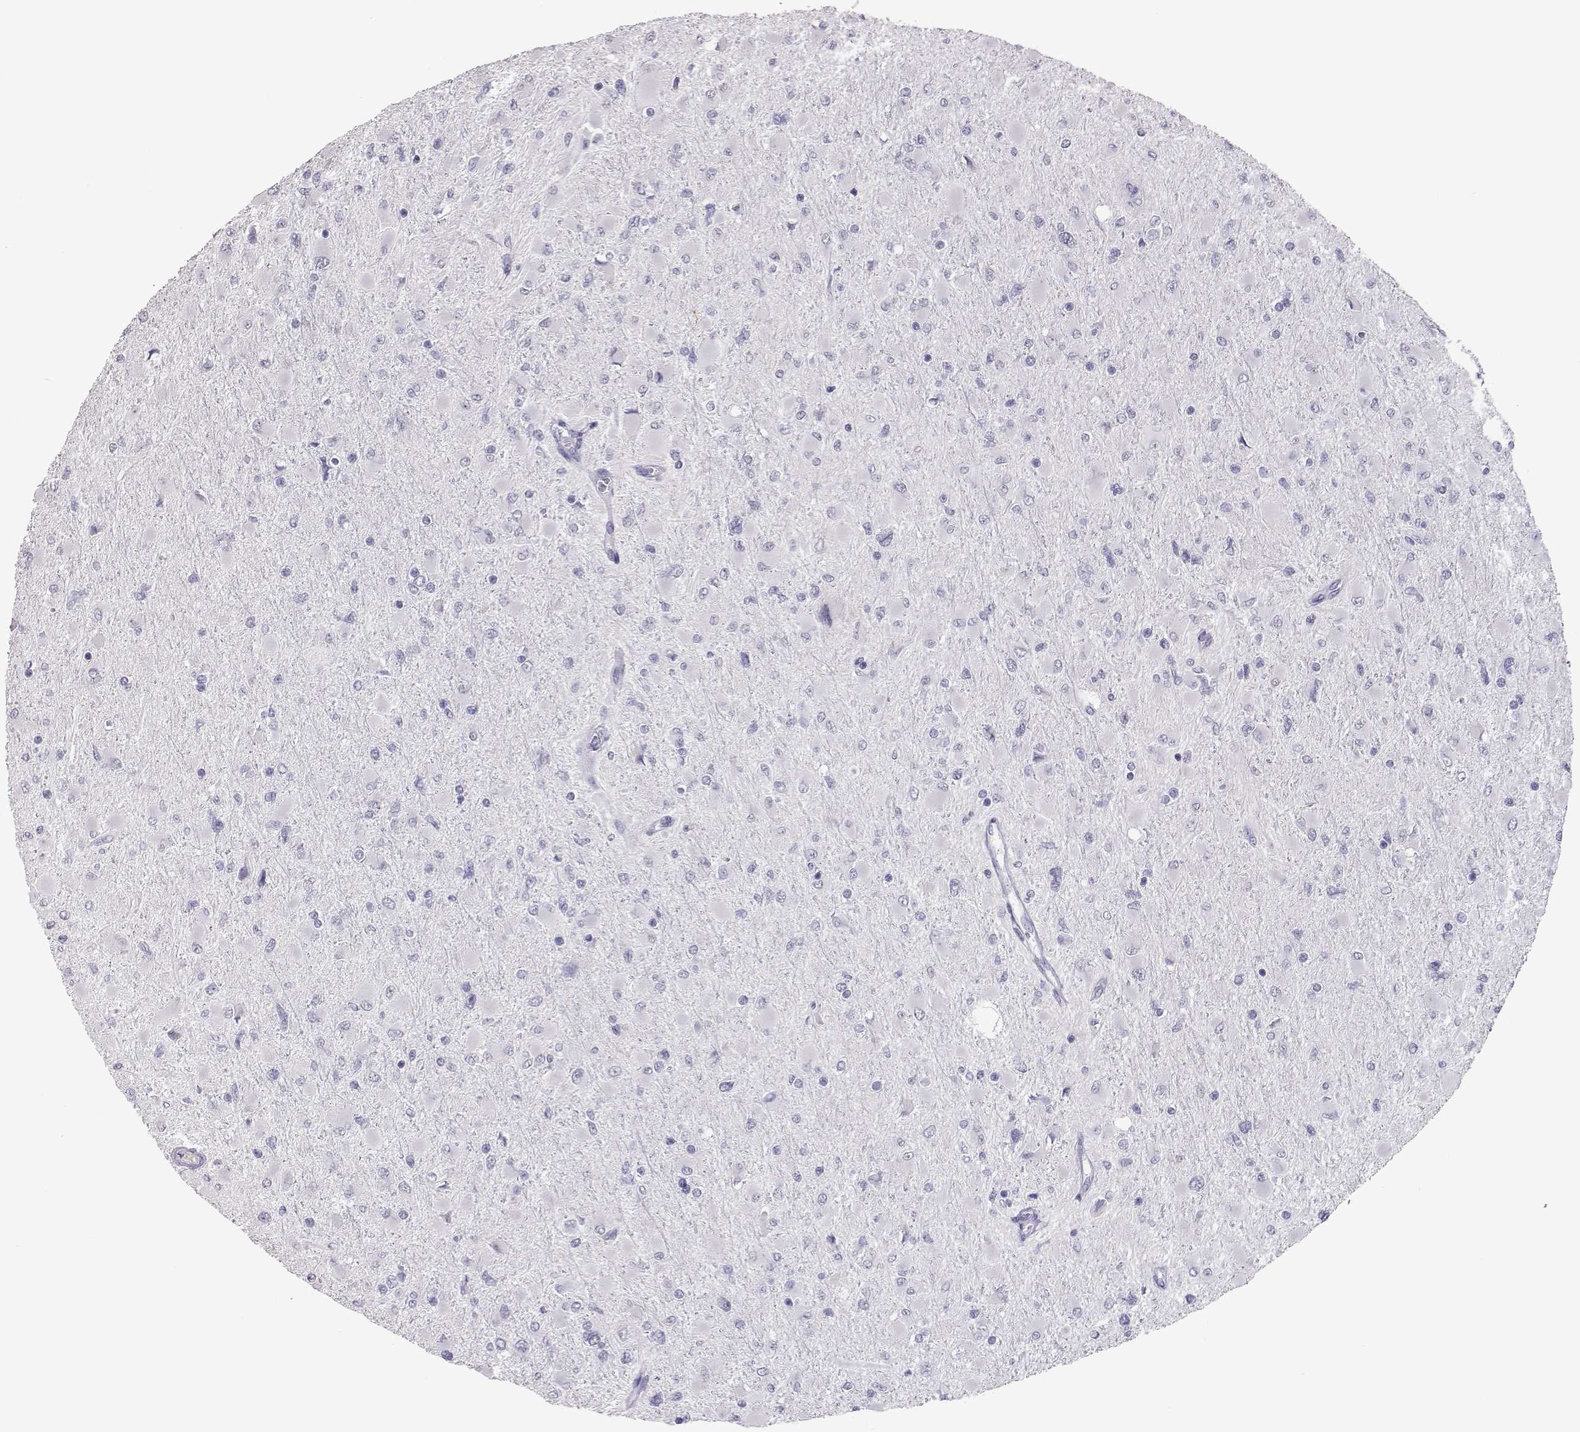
{"staining": {"intensity": "negative", "quantity": "none", "location": "none"}, "tissue": "glioma", "cell_type": "Tumor cells", "image_type": "cancer", "snomed": [{"axis": "morphology", "description": "Glioma, malignant, High grade"}, {"axis": "topography", "description": "Cerebral cortex"}], "caption": "Tumor cells are negative for protein expression in human high-grade glioma (malignant).", "gene": "PMCH", "patient": {"sex": "female", "age": 36}}